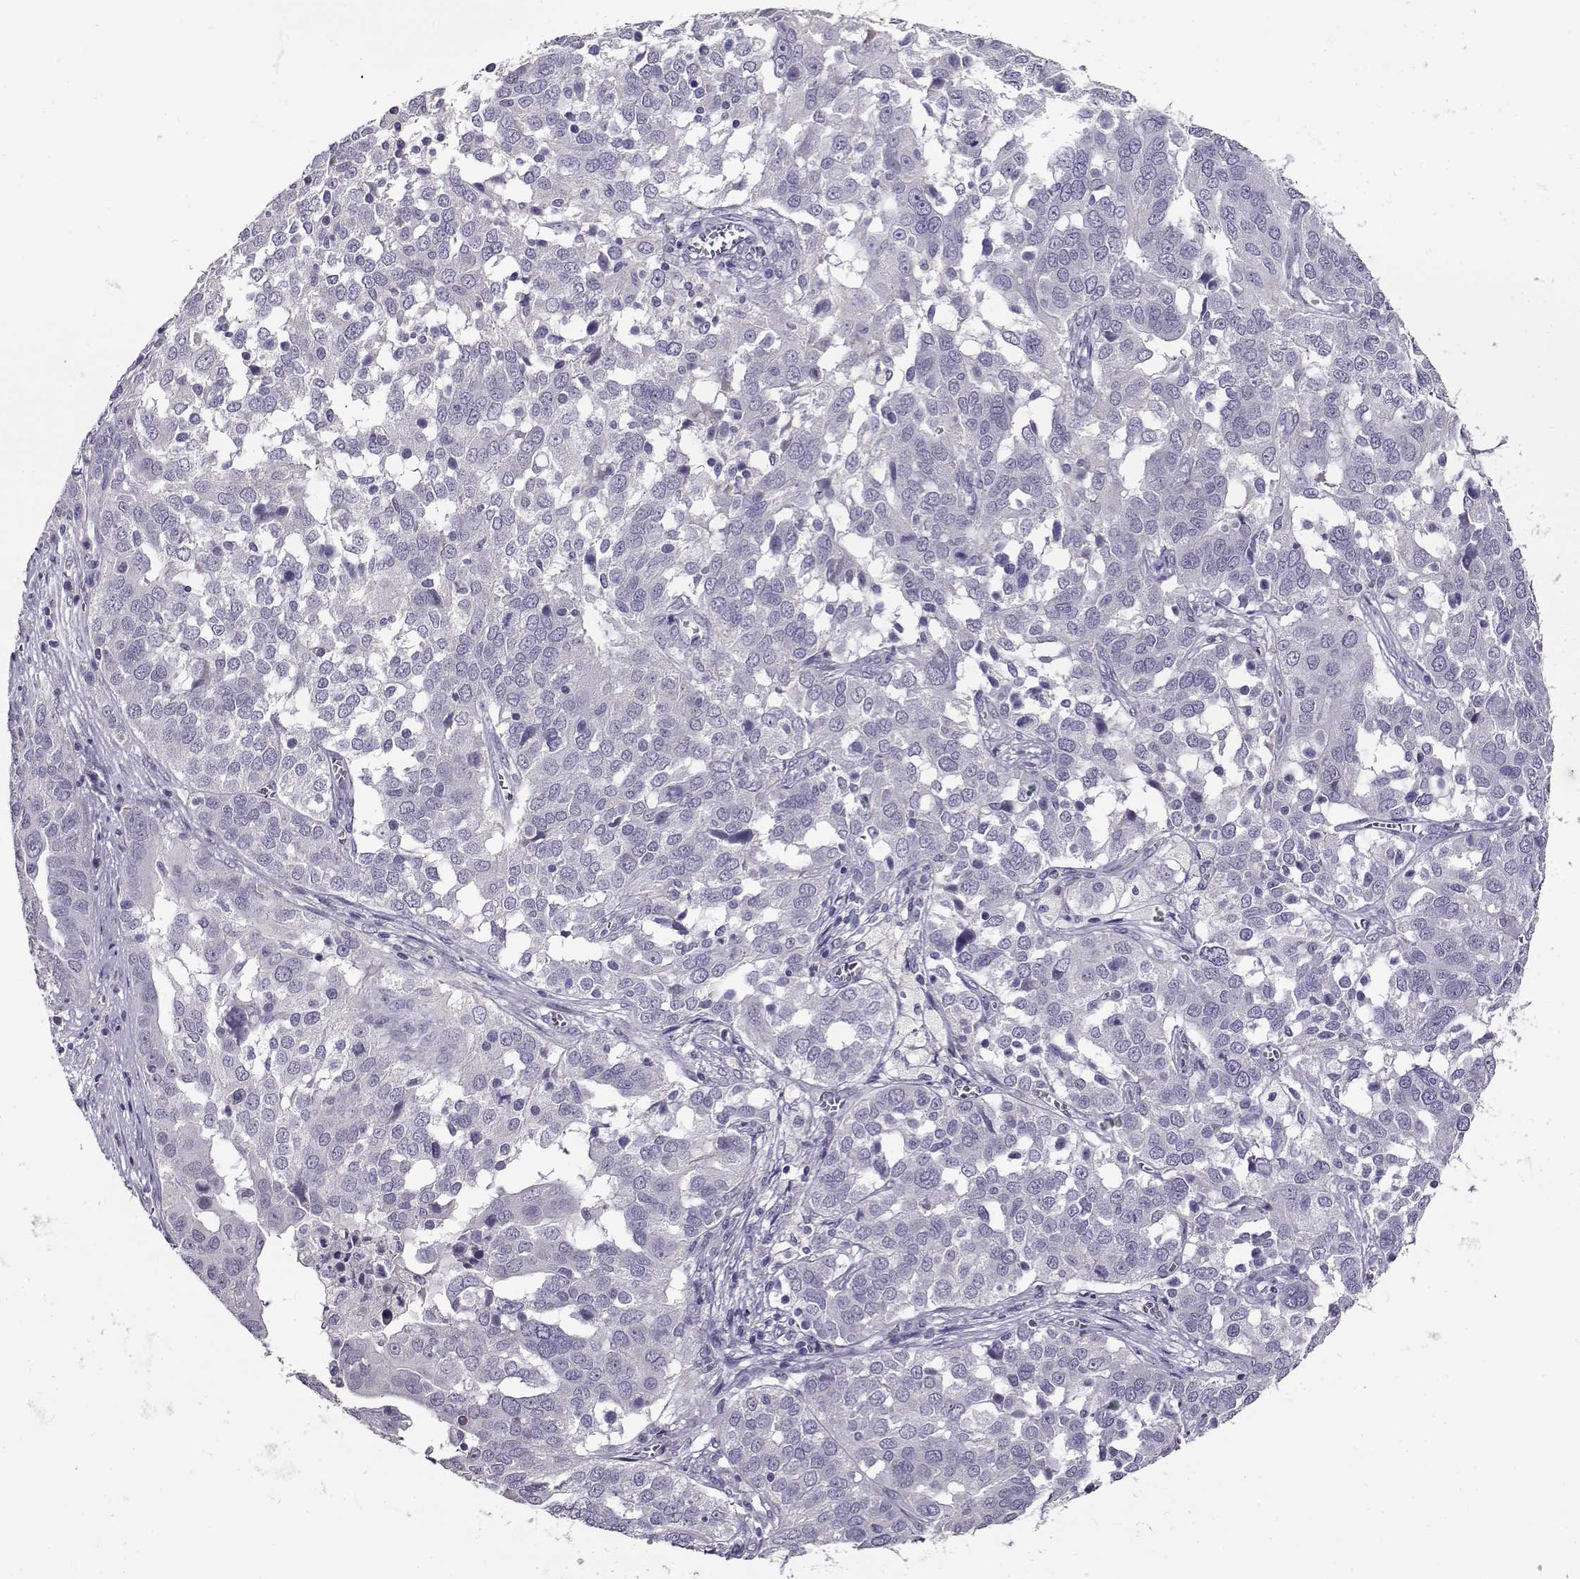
{"staining": {"intensity": "negative", "quantity": "none", "location": "none"}, "tissue": "ovarian cancer", "cell_type": "Tumor cells", "image_type": "cancer", "snomed": [{"axis": "morphology", "description": "Carcinoma, endometroid"}, {"axis": "topography", "description": "Soft tissue"}, {"axis": "topography", "description": "Ovary"}], "caption": "DAB immunohistochemical staining of human endometroid carcinoma (ovarian) reveals no significant staining in tumor cells.", "gene": "RHOXF2", "patient": {"sex": "female", "age": 52}}